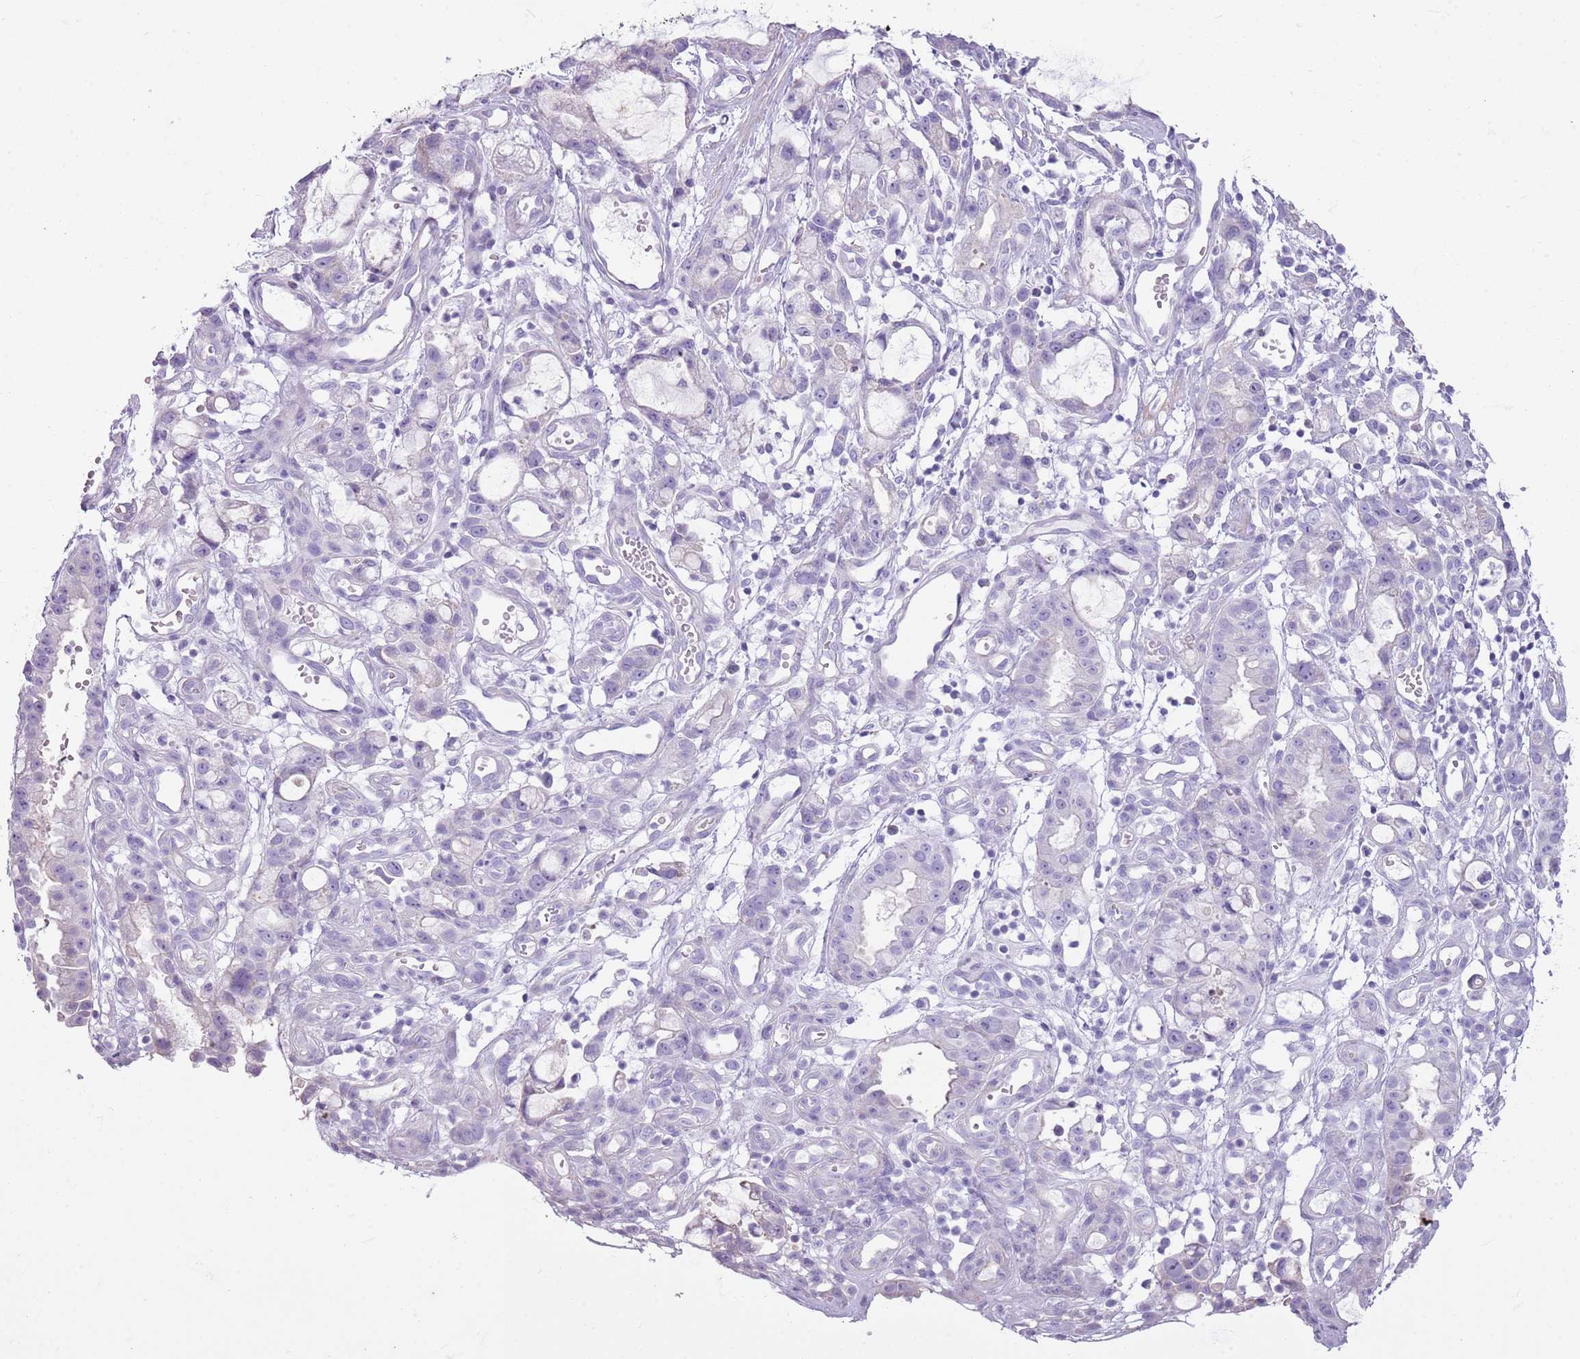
{"staining": {"intensity": "negative", "quantity": "none", "location": "none"}, "tissue": "stomach cancer", "cell_type": "Tumor cells", "image_type": "cancer", "snomed": [{"axis": "morphology", "description": "Adenocarcinoma, NOS"}, {"axis": "topography", "description": "Stomach"}], "caption": "Tumor cells show no significant protein positivity in stomach adenocarcinoma.", "gene": "CNPPD1", "patient": {"sex": "male", "age": 55}}